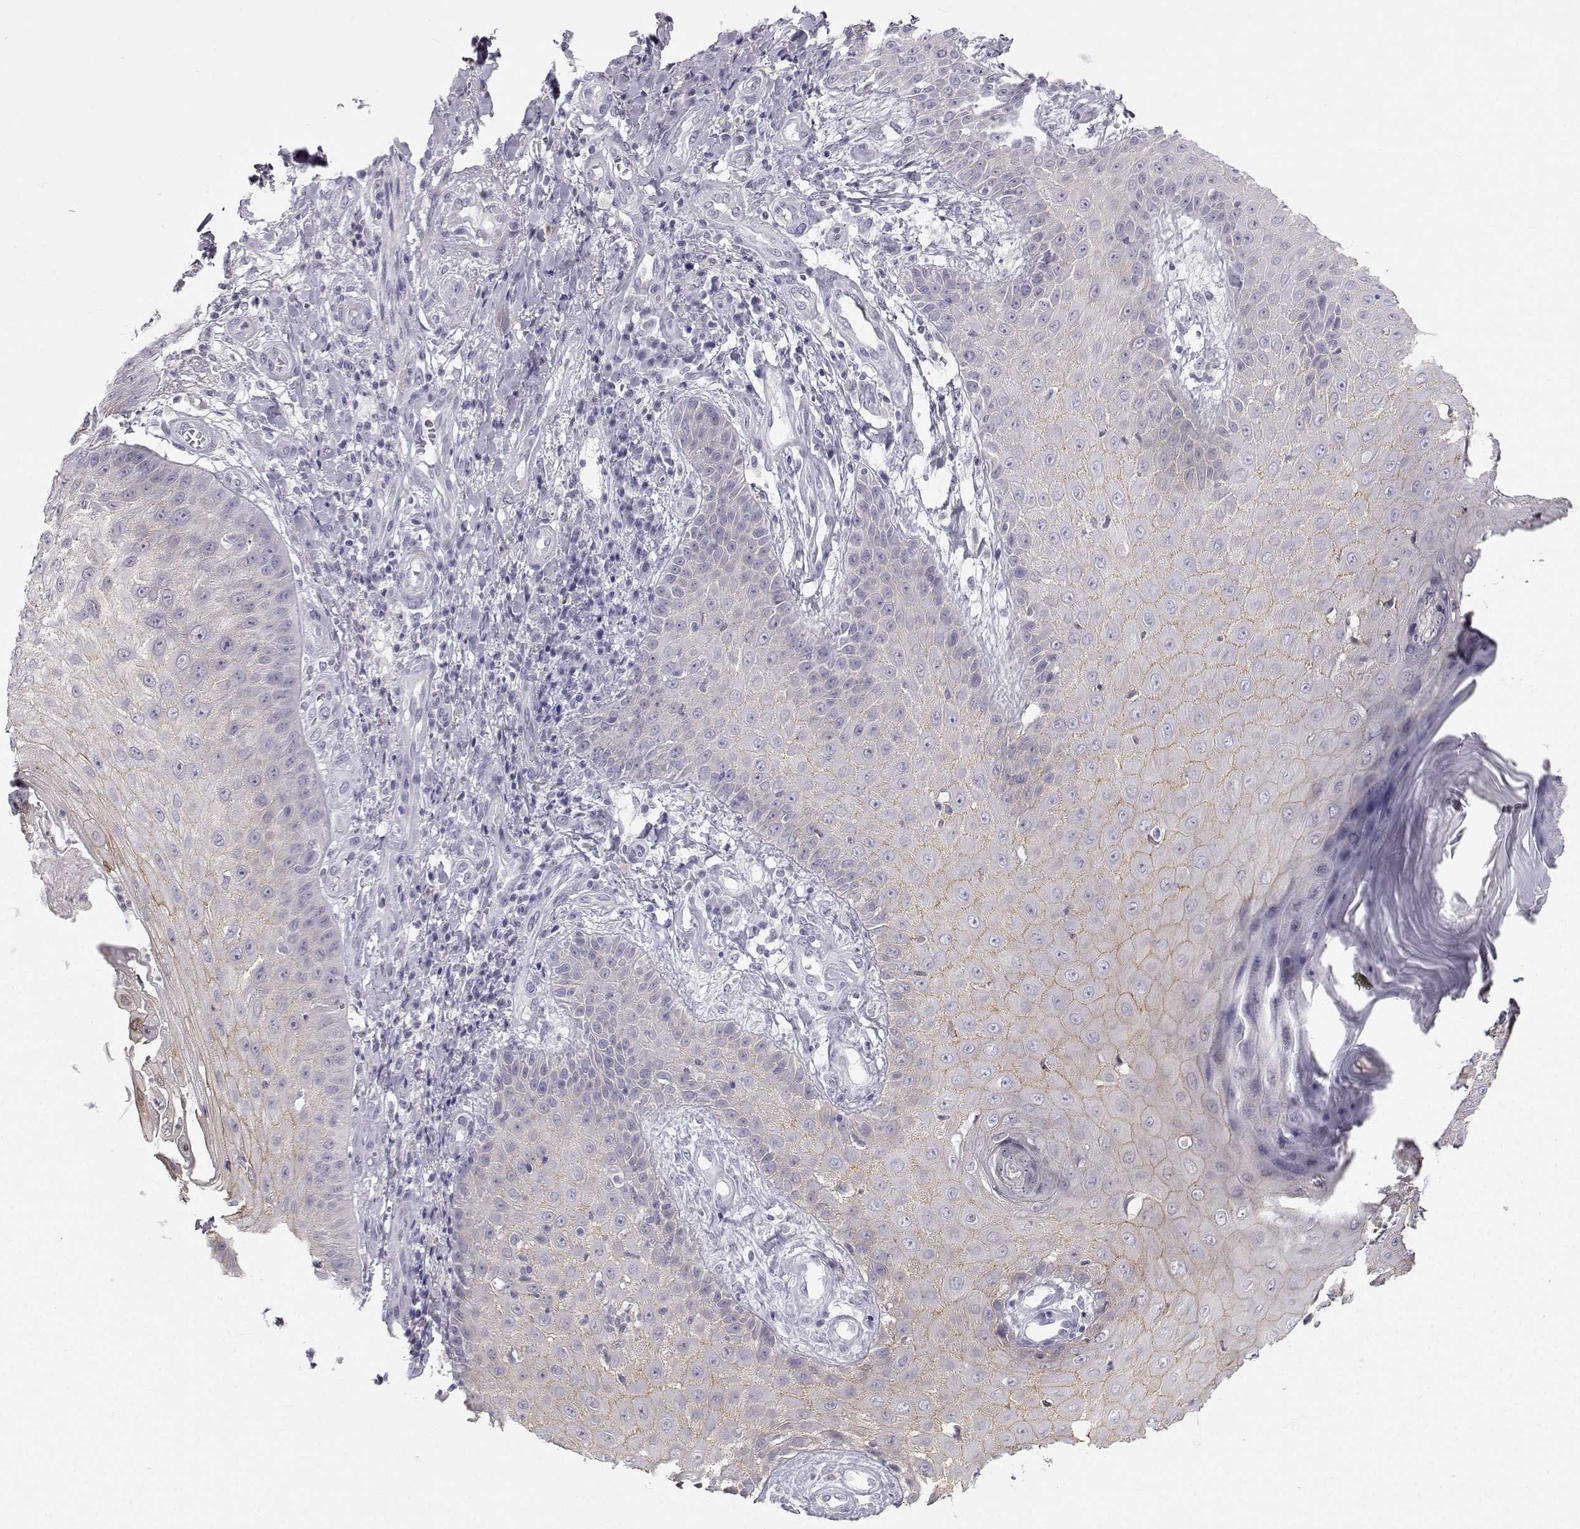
{"staining": {"intensity": "weak", "quantity": "<25%", "location": "cytoplasmic/membranous"}, "tissue": "skin cancer", "cell_type": "Tumor cells", "image_type": "cancer", "snomed": [{"axis": "morphology", "description": "Squamous cell carcinoma, NOS"}, {"axis": "topography", "description": "Skin"}], "caption": "Immunohistochemistry histopathology image of neoplastic tissue: human skin cancer (squamous cell carcinoma) stained with DAB displays no significant protein staining in tumor cells. Brightfield microscopy of immunohistochemistry stained with DAB (3,3'-diaminobenzidine) (brown) and hematoxylin (blue), captured at high magnification.", "gene": "ZNF185", "patient": {"sex": "male", "age": 70}}